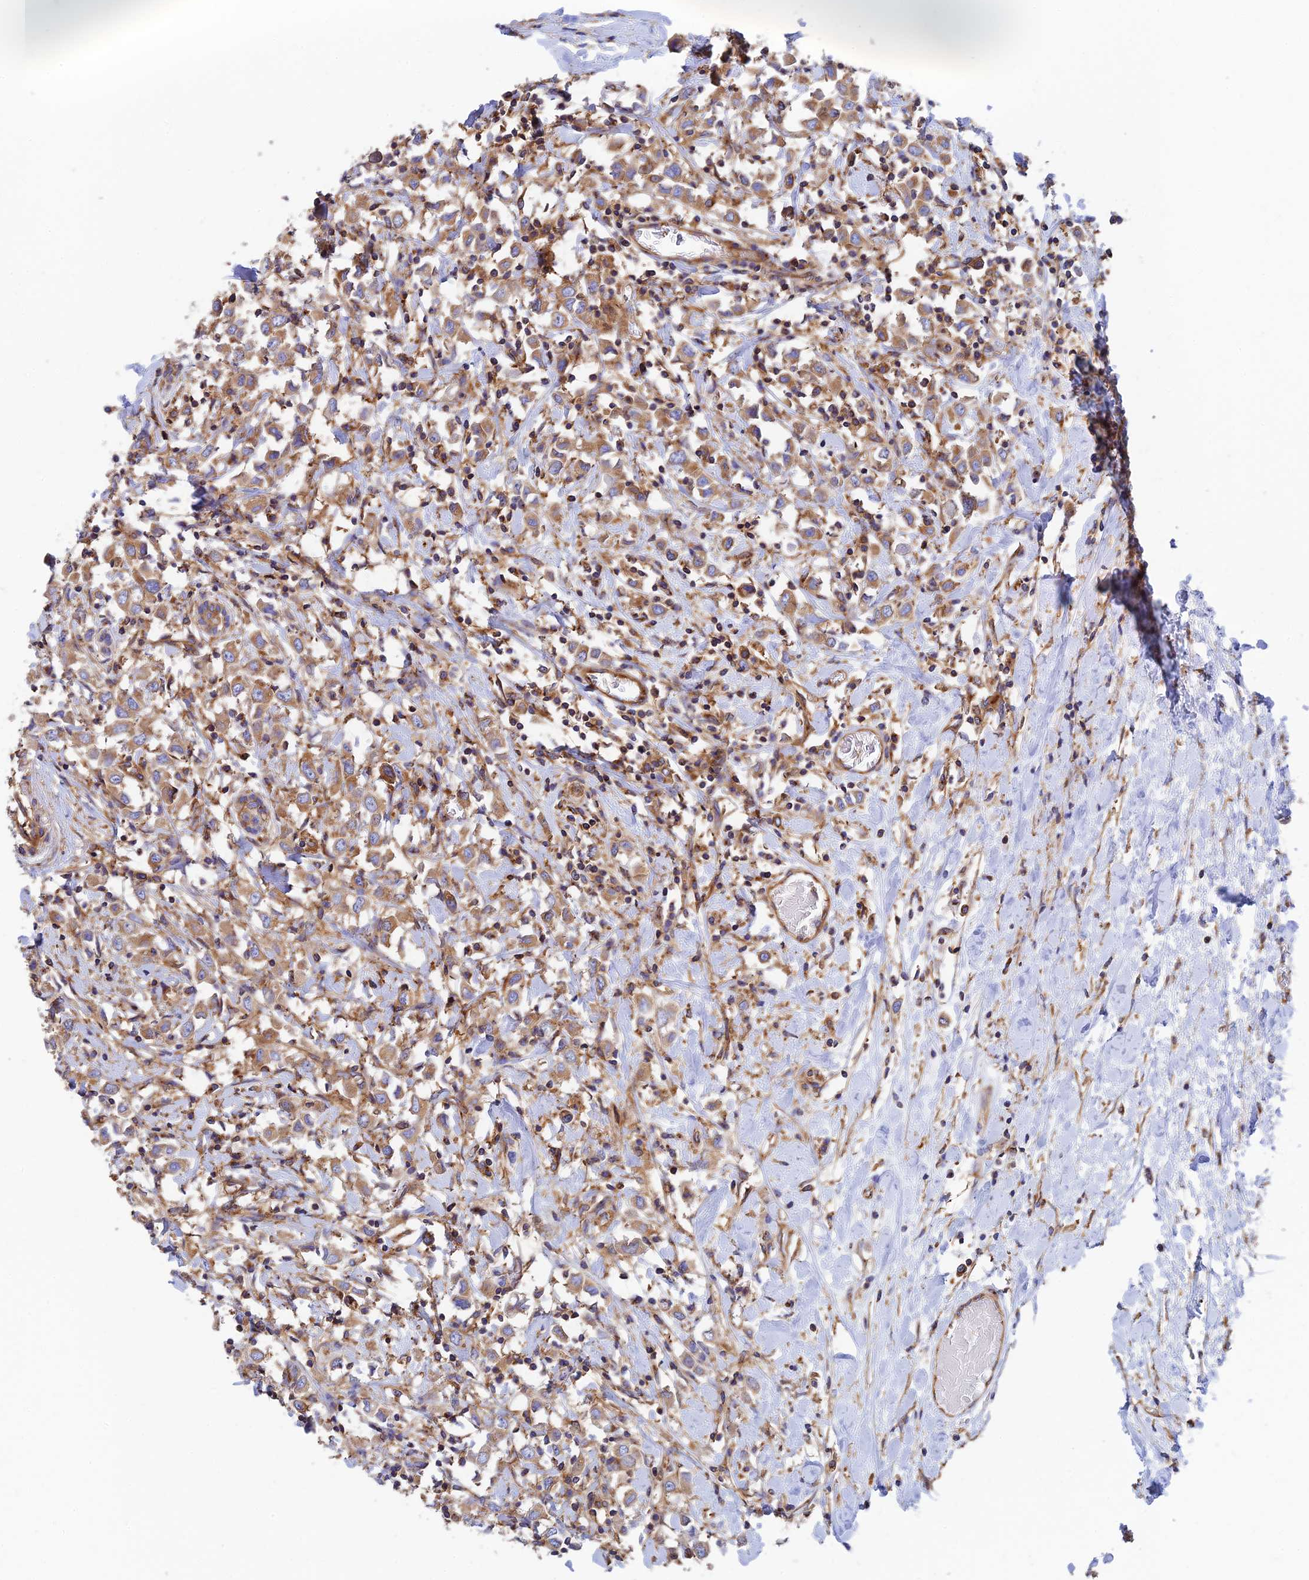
{"staining": {"intensity": "moderate", "quantity": ">75%", "location": "cytoplasmic/membranous"}, "tissue": "breast cancer", "cell_type": "Tumor cells", "image_type": "cancer", "snomed": [{"axis": "morphology", "description": "Duct carcinoma"}, {"axis": "topography", "description": "Breast"}], "caption": "This histopathology image demonstrates IHC staining of human breast intraductal carcinoma, with medium moderate cytoplasmic/membranous staining in approximately >75% of tumor cells.", "gene": "DCTN2", "patient": {"sex": "female", "age": 61}}